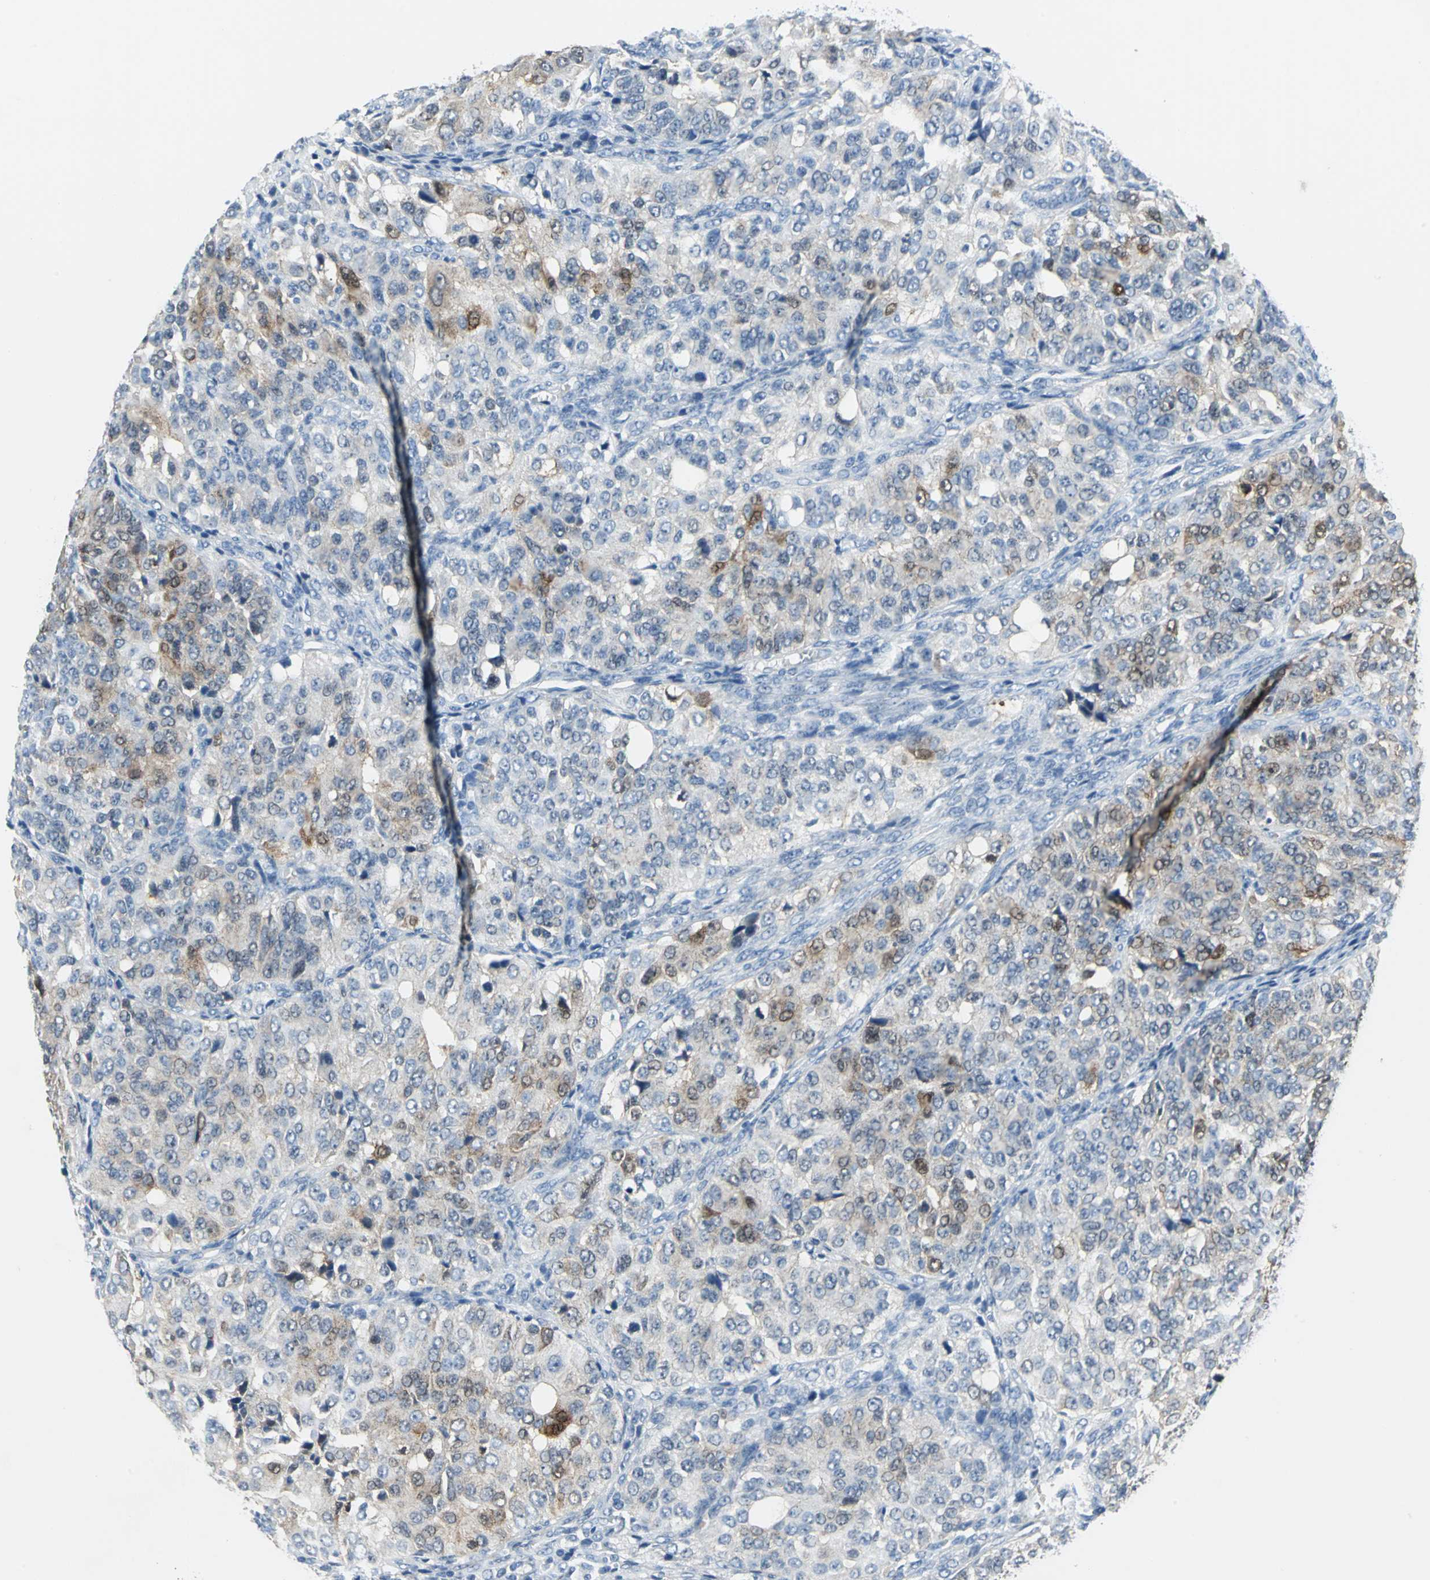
{"staining": {"intensity": "weak", "quantity": "25%-75%", "location": "cytoplasmic/membranous,nuclear"}, "tissue": "ovarian cancer", "cell_type": "Tumor cells", "image_type": "cancer", "snomed": [{"axis": "morphology", "description": "Carcinoma, endometroid"}, {"axis": "topography", "description": "Ovary"}], "caption": "The immunohistochemical stain labels weak cytoplasmic/membranous and nuclear positivity in tumor cells of ovarian cancer tissue.", "gene": "SFN", "patient": {"sex": "female", "age": 51}}